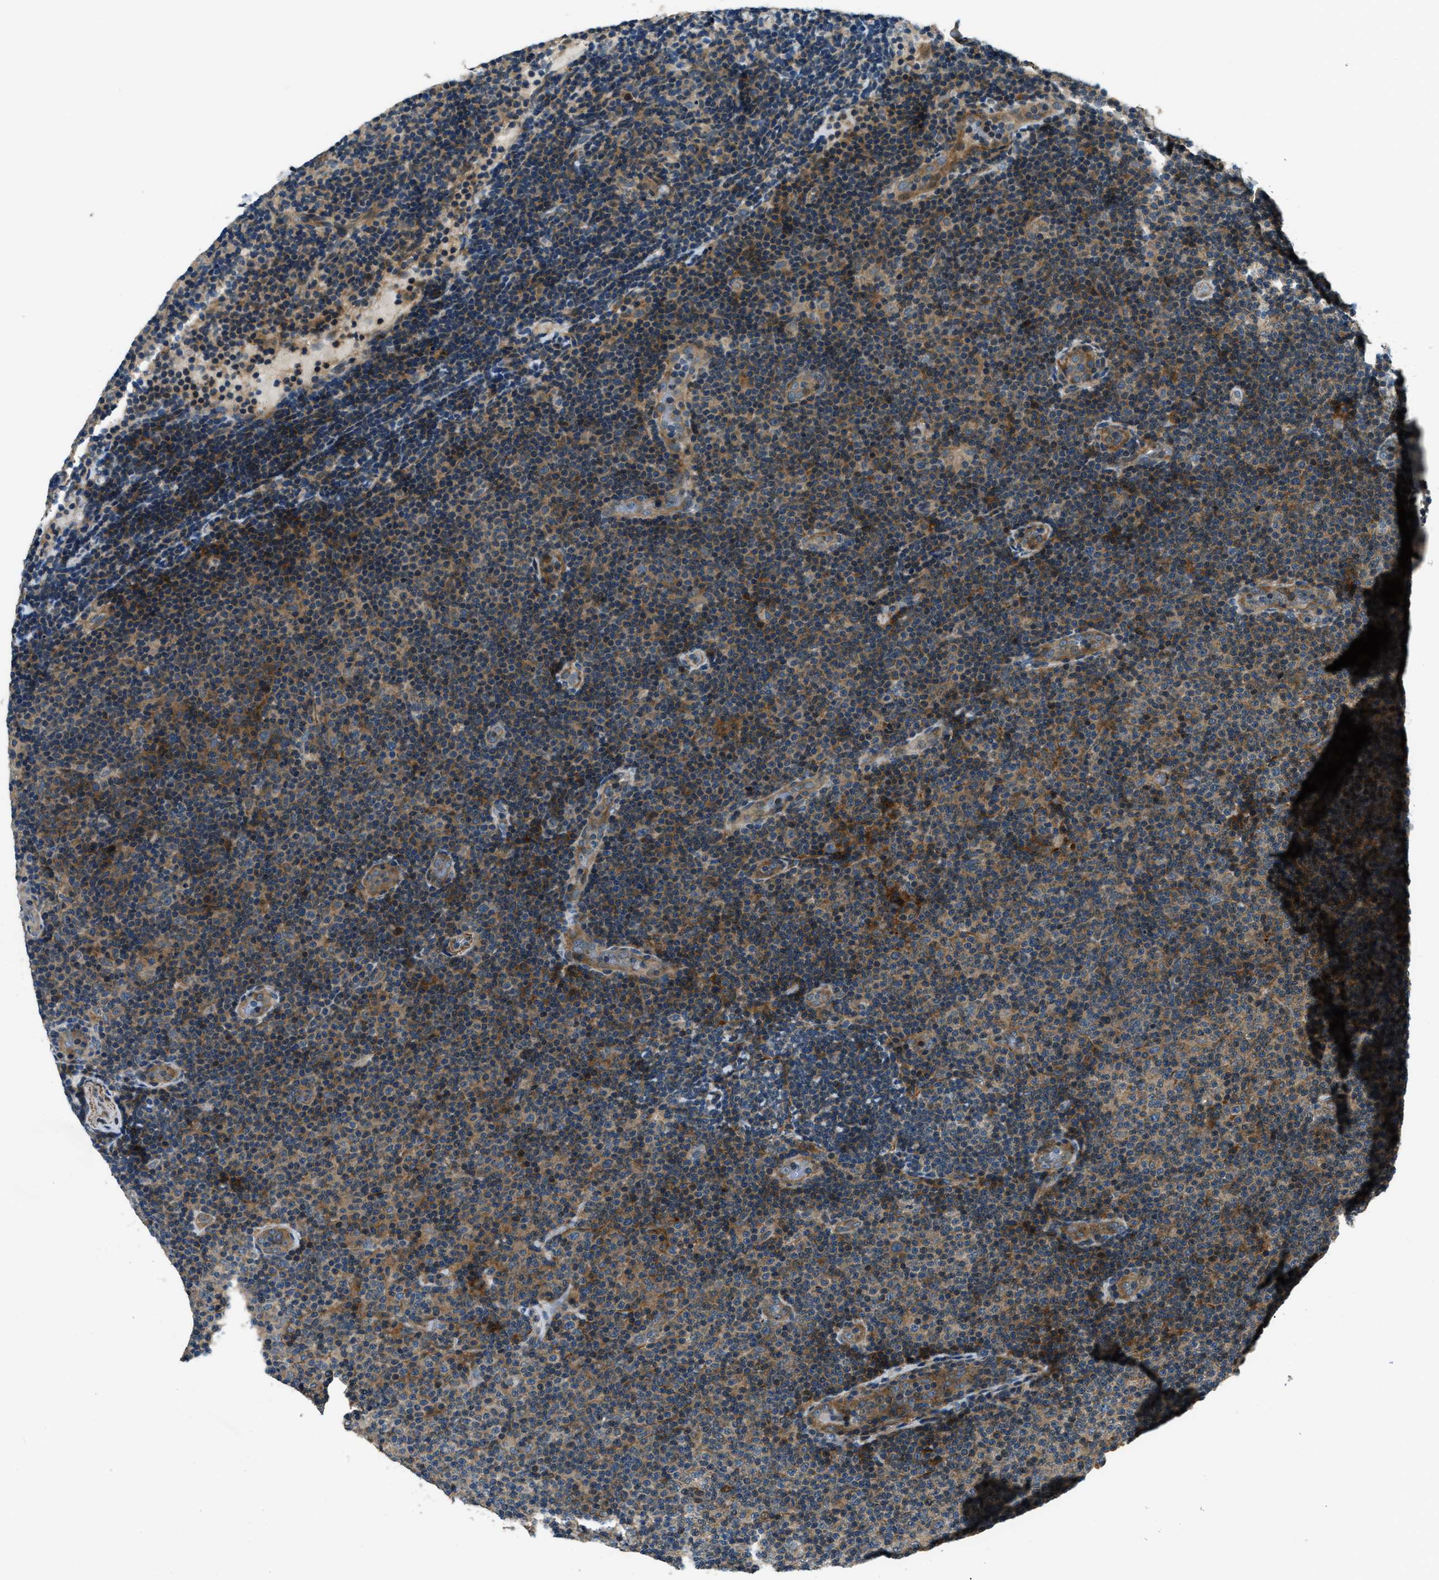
{"staining": {"intensity": "moderate", "quantity": "25%-75%", "location": "cytoplasmic/membranous"}, "tissue": "lymphoma", "cell_type": "Tumor cells", "image_type": "cancer", "snomed": [{"axis": "morphology", "description": "Malignant lymphoma, non-Hodgkin's type, Low grade"}, {"axis": "topography", "description": "Lymph node"}], "caption": "Human lymphoma stained with a protein marker reveals moderate staining in tumor cells.", "gene": "NUDCD3", "patient": {"sex": "male", "age": 83}}